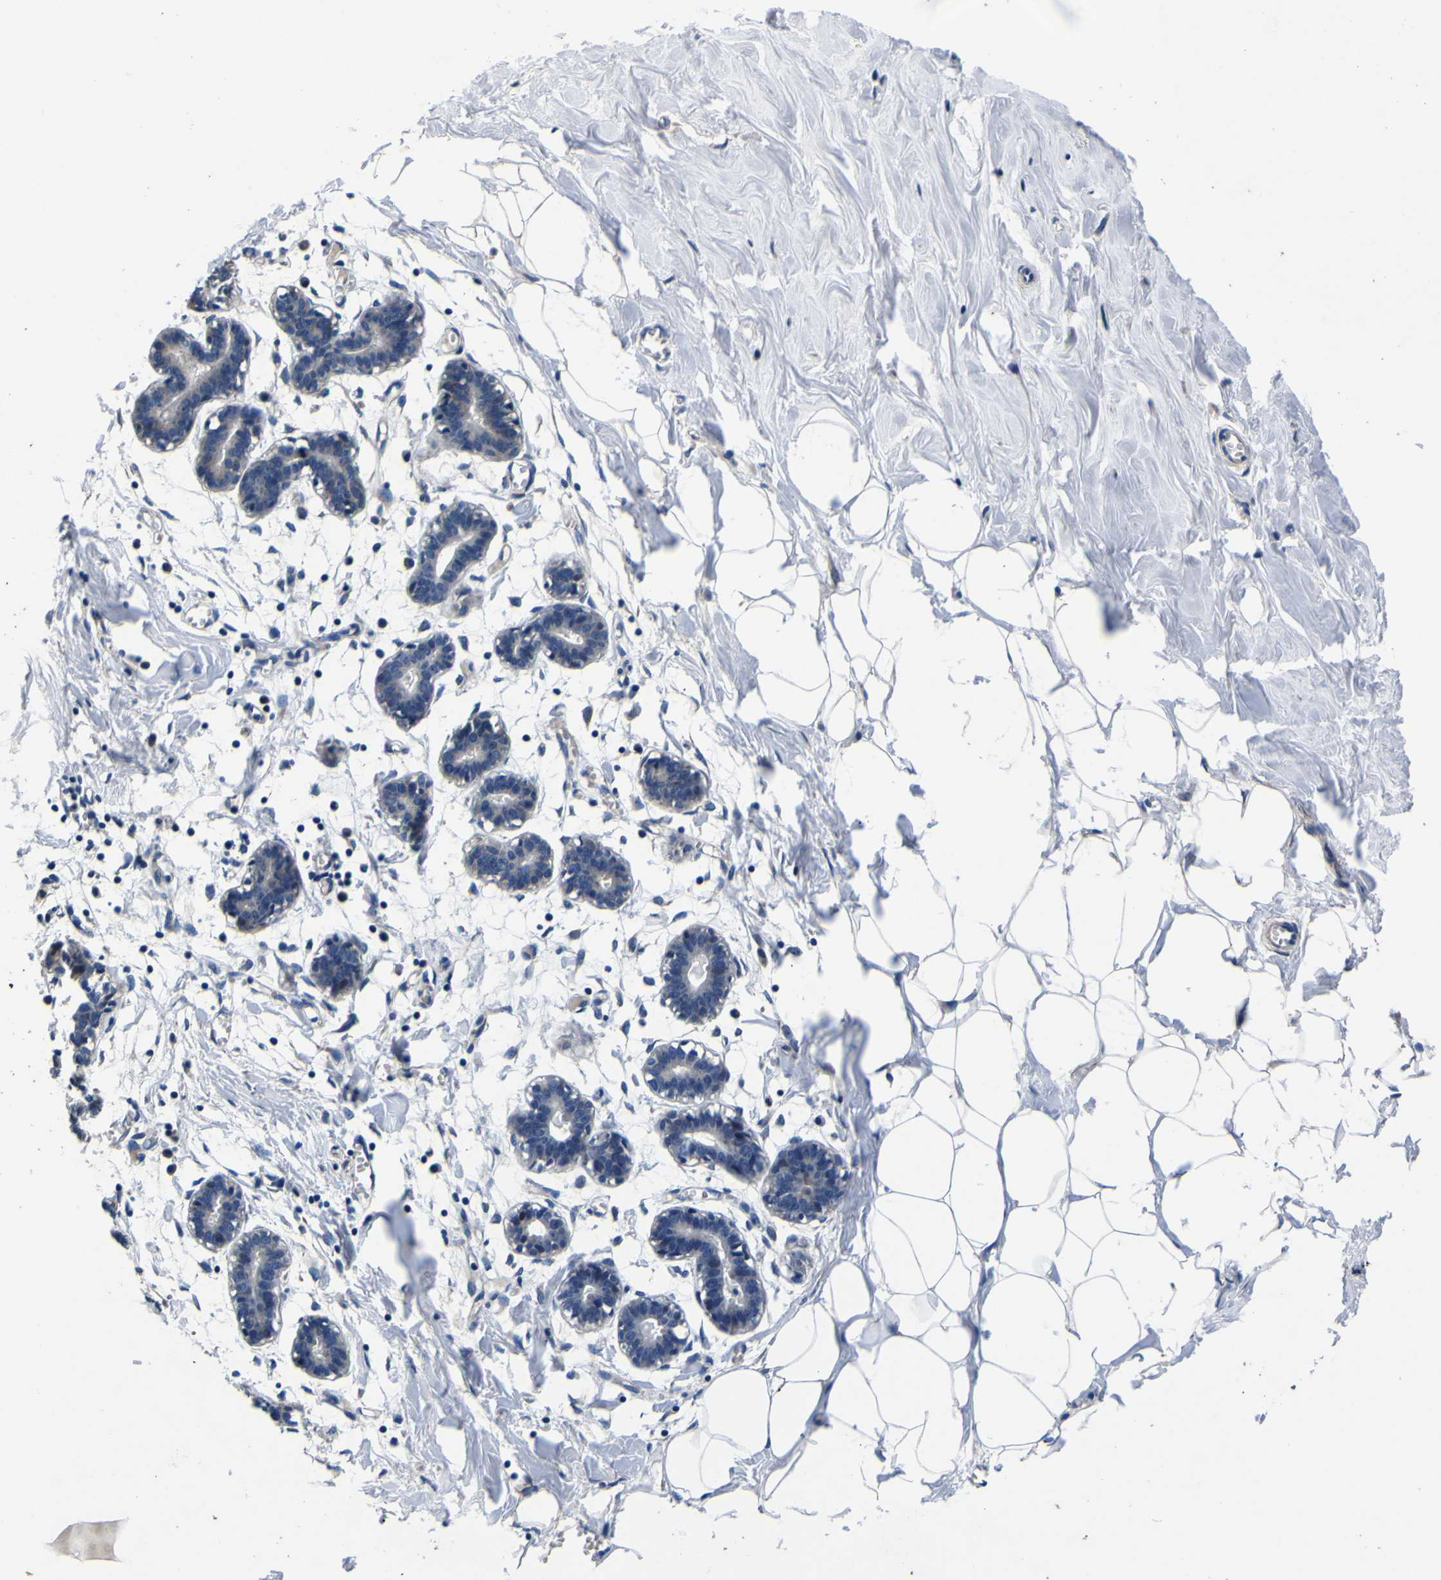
{"staining": {"intensity": "negative", "quantity": "none", "location": "none"}, "tissue": "breast", "cell_type": "Adipocytes", "image_type": "normal", "snomed": [{"axis": "morphology", "description": "Normal tissue, NOS"}, {"axis": "topography", "description": "Breast"}], "caption": "Adipocytes are negative for brown protein staining in benign breast. (DAB (3,3'-diaminobenzidine) immunohistochemistry with hematoxylin counter stain).", "gene": "AGAP3", "patient": {"sex": "female", "age": 27}}